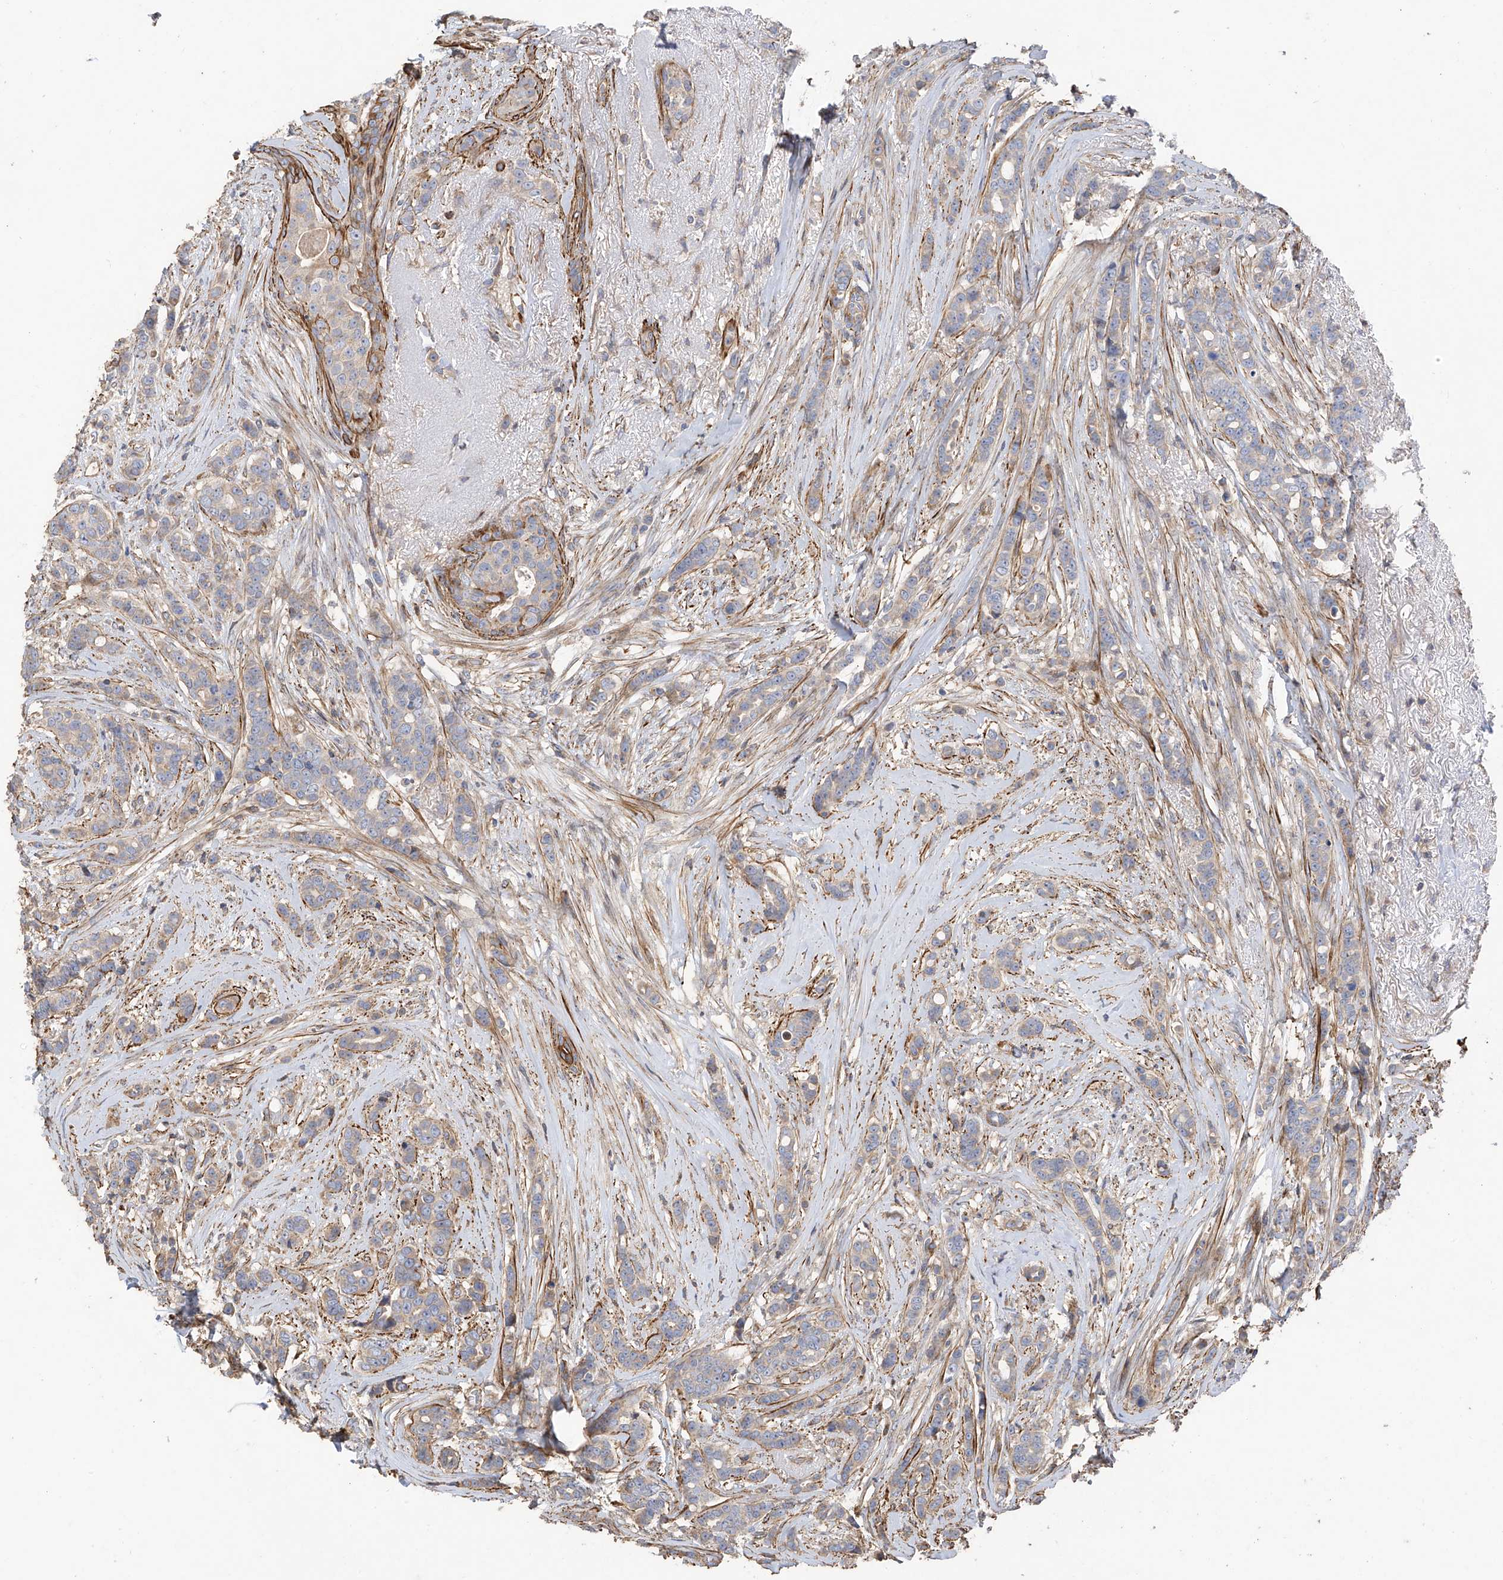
{"staining": {"intensity": "moderate", "quantity": "<25%", "location": "cytoplasmic/membranous"}, "tissue": "breast cancer", "cell_type": "Tumor cells", "image_type": "cancer", "snomed": [{"axis": "morphology", "description": "Lobular carcinoma"}, {"axis": "topography", "description": "Breast"}], "caption": "Tumor cells demonstrate low levels of moderate cytoplasmic/membranous expression in approximately <25% of cells in breast cancer.", "gene": "SLC43A3", "patient": {"sex": "female", "age": 51}}